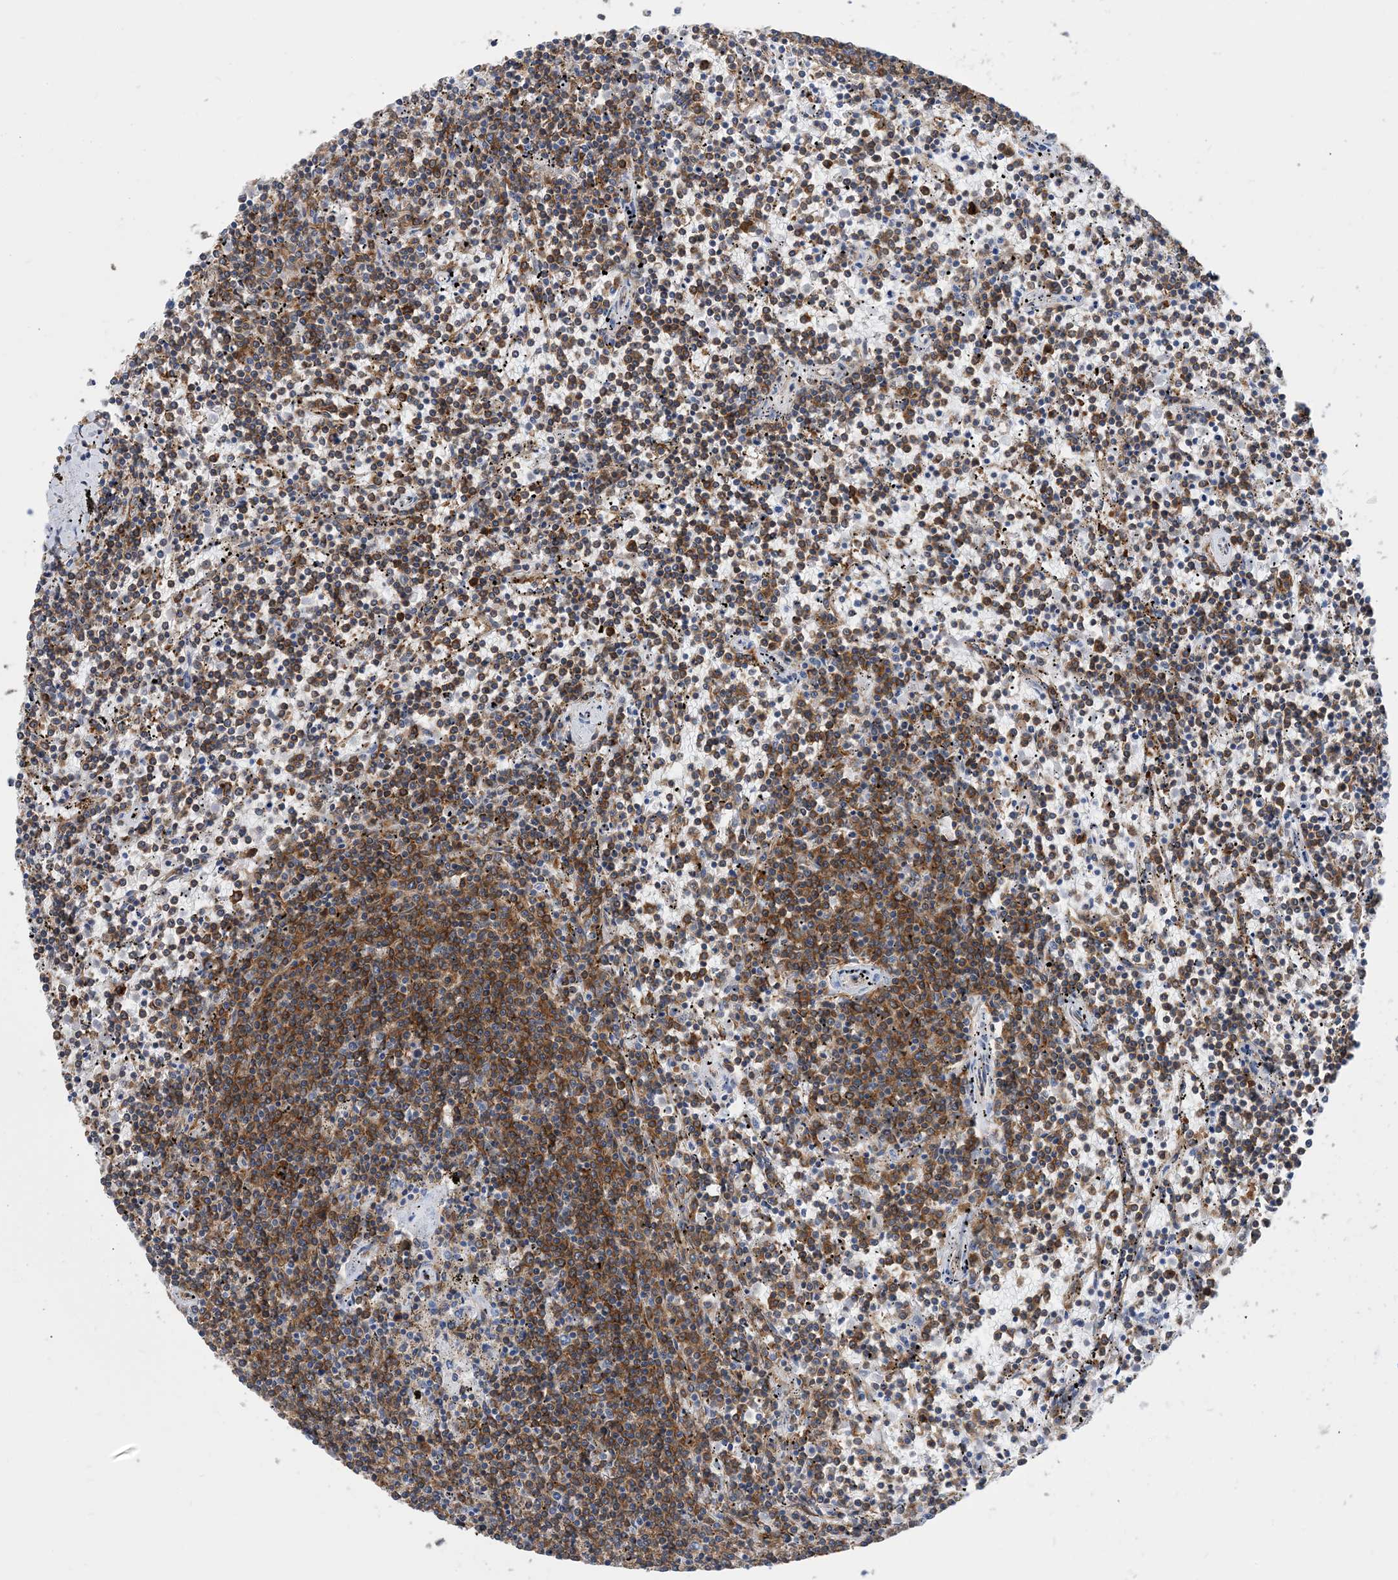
{"staining": {"intensity": "moderate", "quantity": "25%-75%", "location": "cytoplasmic/membranous"}, "tissue": "lymphoma", "cell_type": "Tumor cells", "image_type": "cancer", "snomed": [{"axis": "morphology", "description": "Malignant lymphoma, non-Hodgkin's type, Low grade"}, {"axis": "topography", "description": "Spleen"}], "caption": "Protein staining by IHC exhibits moderate cytoplasmic/membranous positivity in approximately 25%-75% of tumor cells in low-grade malignant lymphoma, non-Hodgkin's type.", "gene": "DYNC1LI1", "patient": {"sex": "female", "age": 50}}